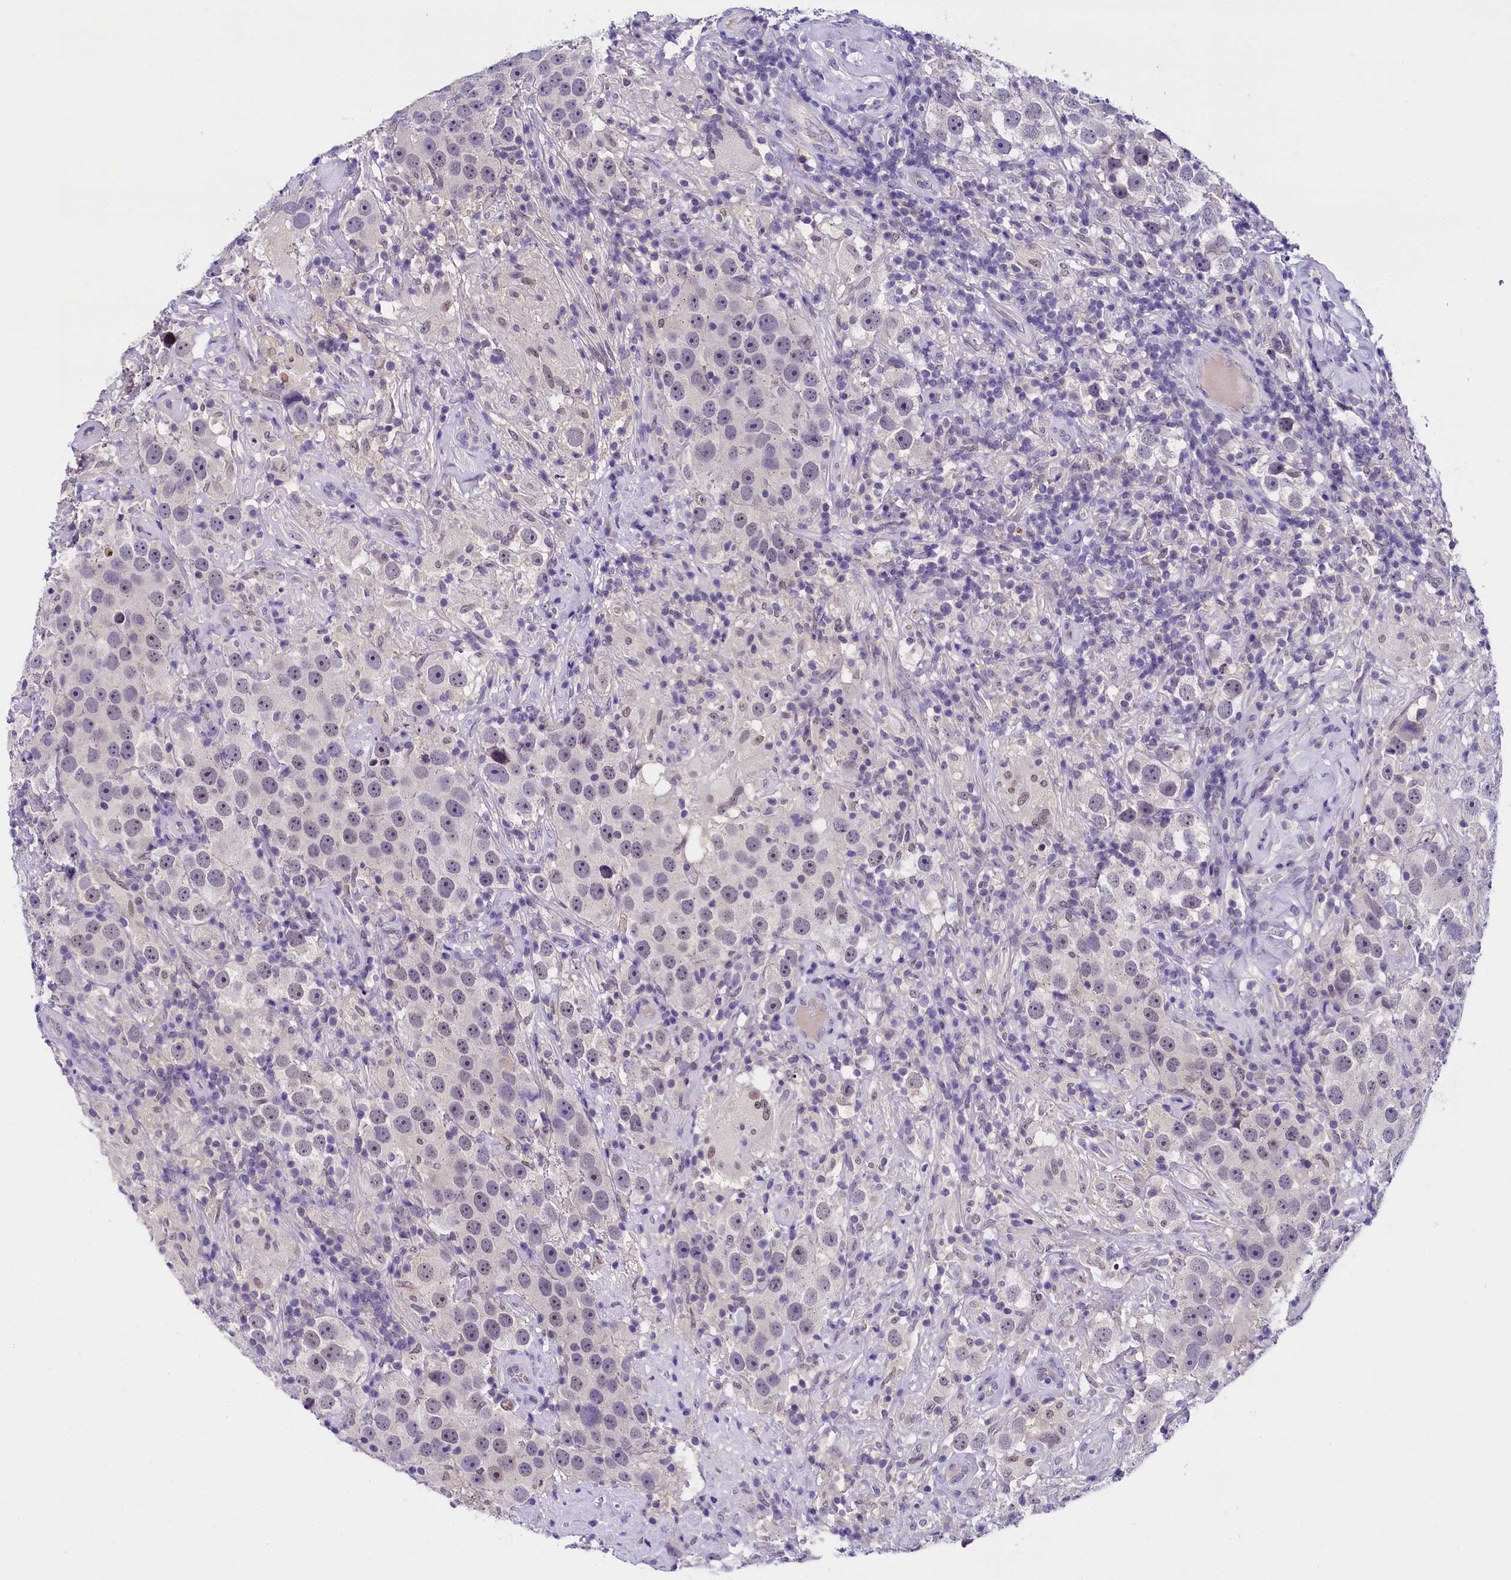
{"staining": {"intensity": "negative", "quantity": "none", "location": "none"}, "tissue": "testis cancer", "cell_type": "Tumor cells", "image_type": "cancer", "snomed": [{"axis": "morphology", "description": "Seminoma, NOS"}, {"axis": "topography", "description": "Testis"}], "caption": "The image displays no significant positivity in tumor cells of testis cancer. The staining is performed using DAB (3,3'-diaminobenzidine) brown chromogen with nuclei counter-stained in using hematoxylin.", "gene": "IQCN", "patient": {"sex": "male", "age": 49}}